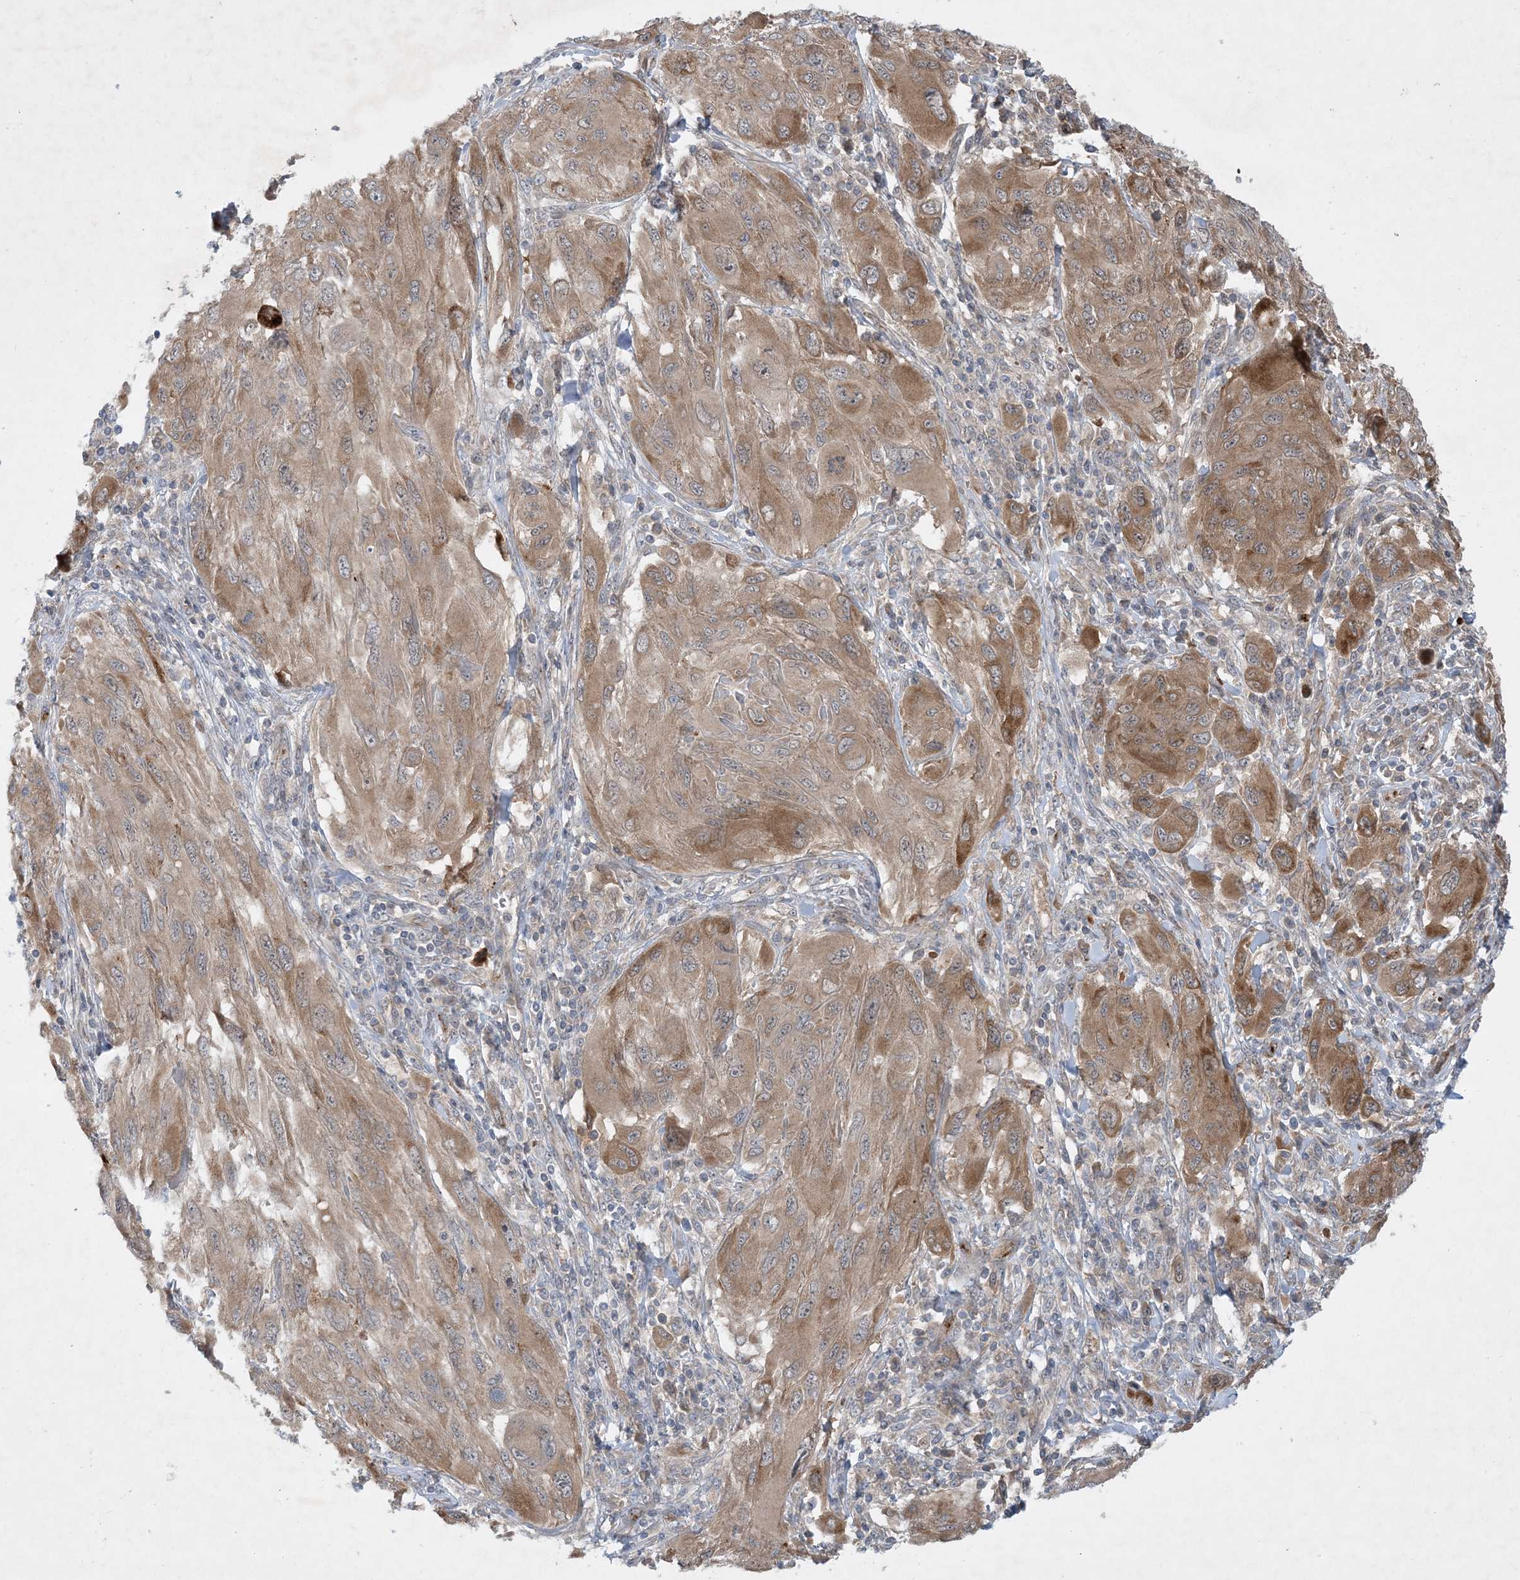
{"staining": {"intensity": "moderate", "quantity": ">75%", "location": "cytoplasmic/membranous"}, "tissue": "melanoma", "cell_type": "Tumor cells", "image_type": "cancer", "snomed": [{"axis": "morphology", "description": "Malignant melanoma, NOS"}, {"axis": "topography", "description": "Skin"}], "caption": "Tumor cells show medium levels of moderate cytoplasmic/membranous expression in approximately >75% of cells in human melanoma.", "gene": "TINAG", "patient": {"sex": "female", "age": 91}}